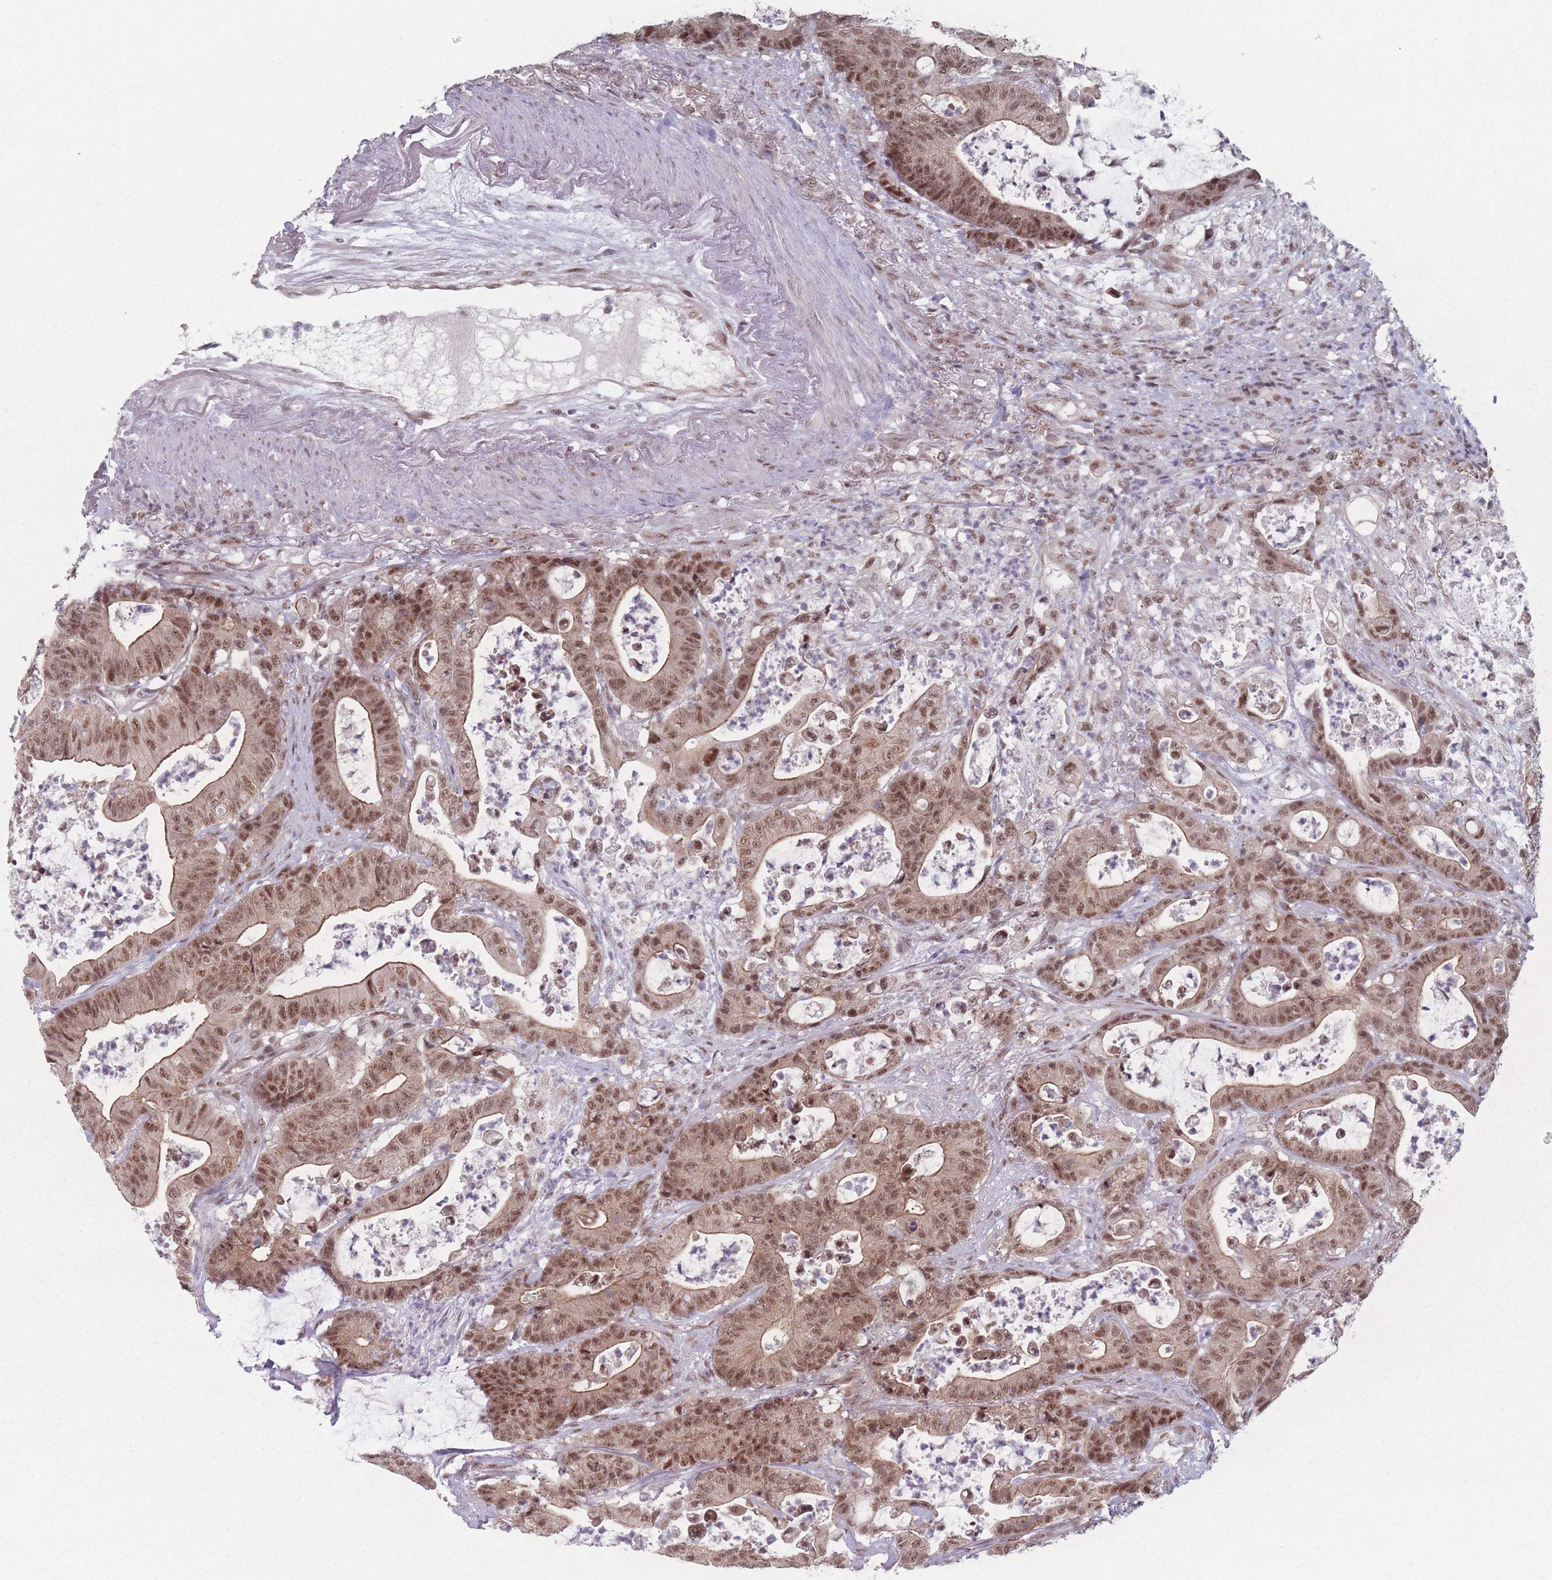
{"staining": {"intensity": "moderate", "quantity": ">75%", "location": "nuclear"}, "tissue": "colorectal cancer", "cell_type": "Tumor cells", "image_type": "cancer", "snomed": [{"axis": "morphology", "description": "Adenocarcinoma, NOS"}, {"axis": "topography", "description": "Colon"}], "caption": "A photomicrograph of colorectal adenocarcinoma stained for a protein demonstrates moderate nuclear brown staining in tumor cells.", "gene": "ZC3H14", "patient": {"sex": "female", "age": 84}}